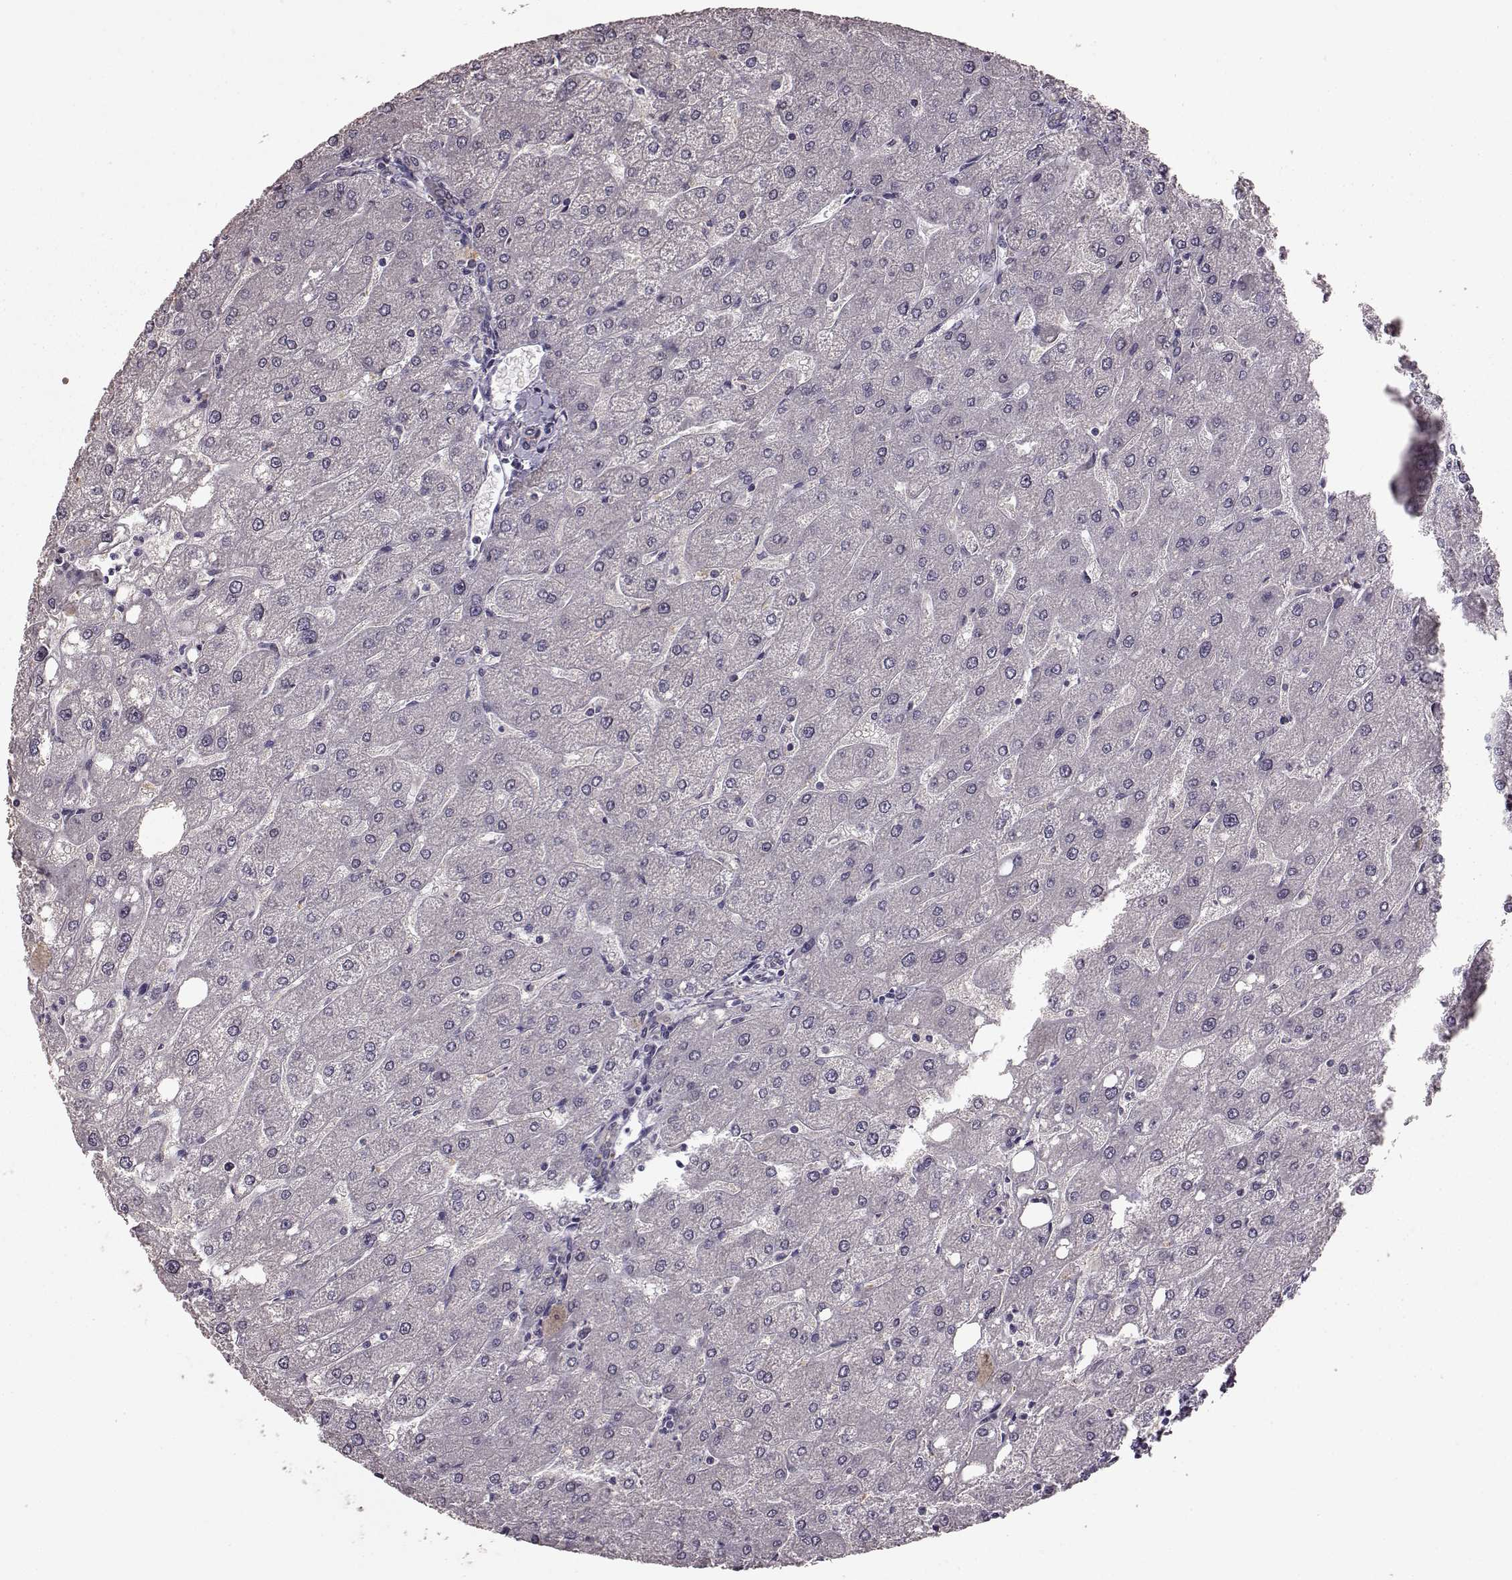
{"staining": {"intensity": "negative", "quantity": "none", "location": "none"}, "tissue": "liver", "cell_type": "Cholangiocytes", "image_type": "normal", "snomed": [{"axis": "morphology", "description": "Normal tissue, NOS"}, {"axis": "topography", "description": "Liver"}], "caption": "This micrograph is of normal liver stained with immunohistochemistry (IHC) to label a protein in brown with the nuclei are counter-stained blue. There is no staining in cholangiocytes.", "gene": "SLC52A3", "patient": {"sex": "male", "age": 67}}